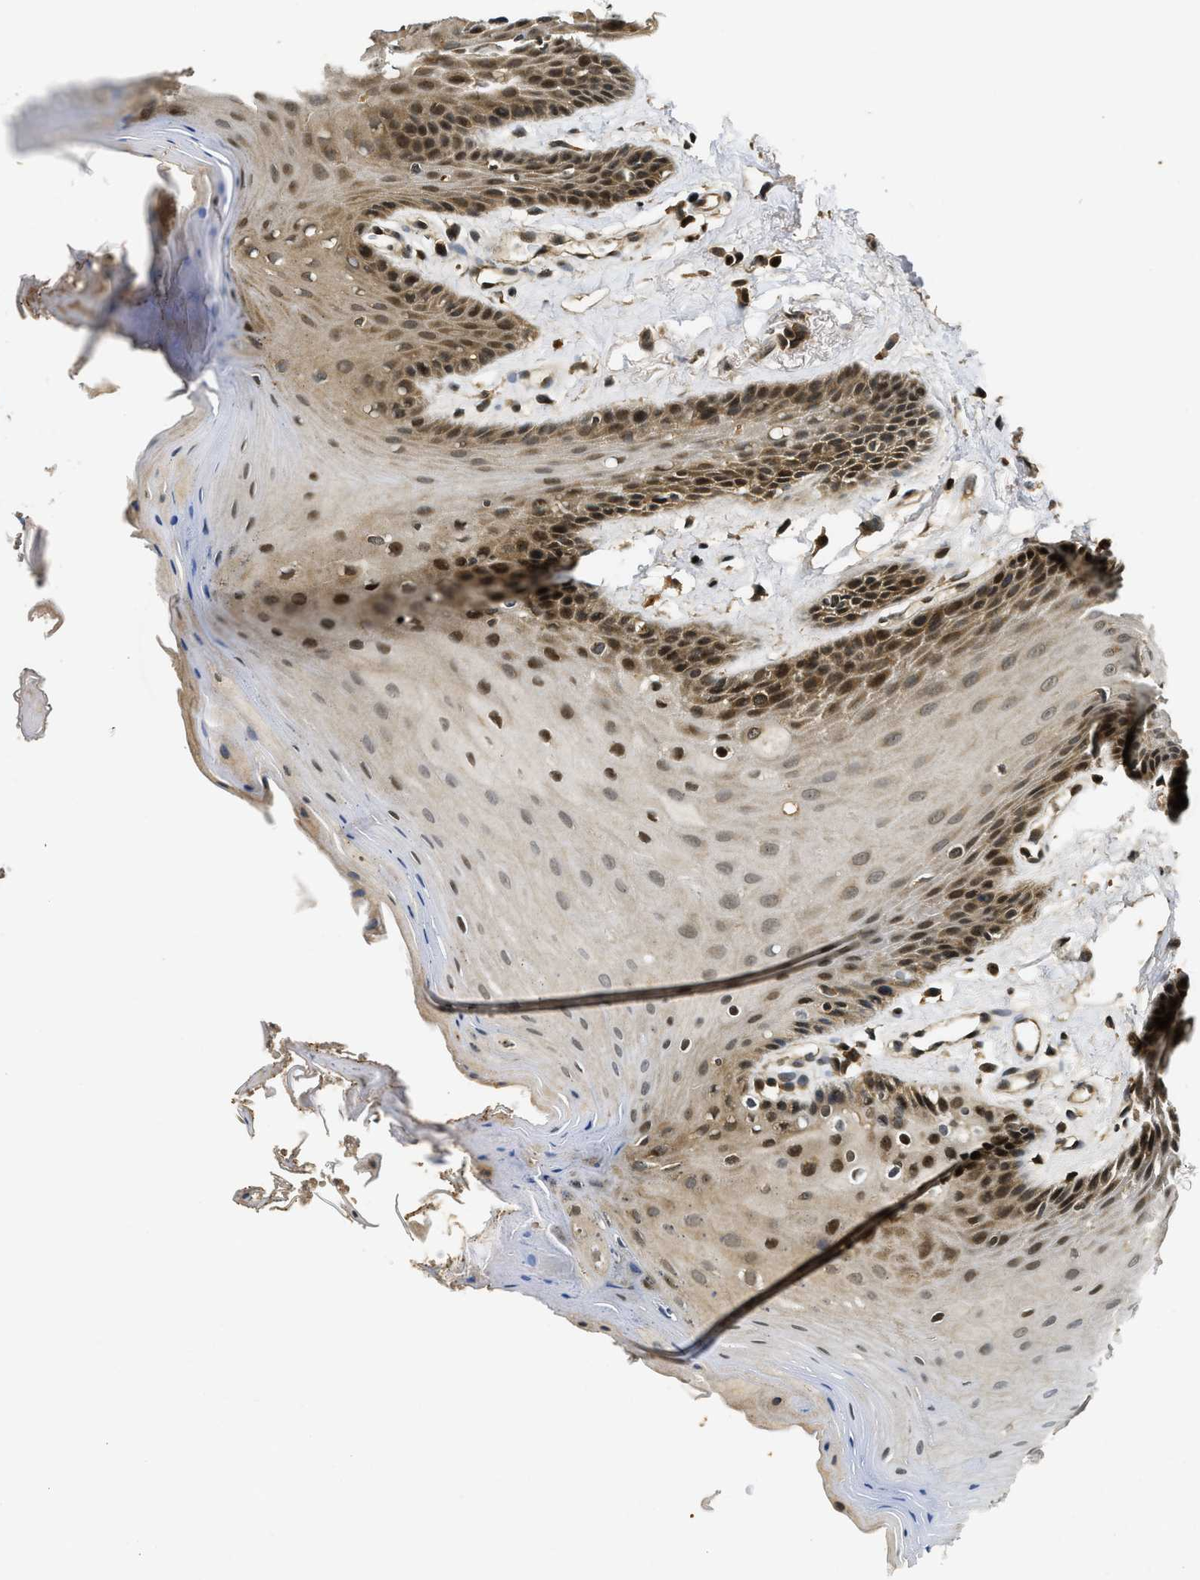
{"staining": {"intensity": "strong", "quantity": "<25%", "location": "cytoplasmic/membranous,nuclear"}, "tissue": "oral mucosa", "cell_type": "Squamous epithelial cells", "image_type": "normal", "snomed": [{"axis": "morphology", "description": "Normal tissue, NOS"}, {"axis": "morphology", "description": "Squamous cell carcinoma, NOS"}, {"axis": "topography", "description": "Oral tissue"}, {"axis": "topography", "description": "Head-Neck"}], "caption": "An immunohistochemistry image of normal tissue is shown. Protein staining in brown labels strong cytoplasmic/membranous,nuclear positivity in oral mucosa within squamous epithelial cells.", "gene": "ADSL", "patient": {"sex": "male", "age": 71}}